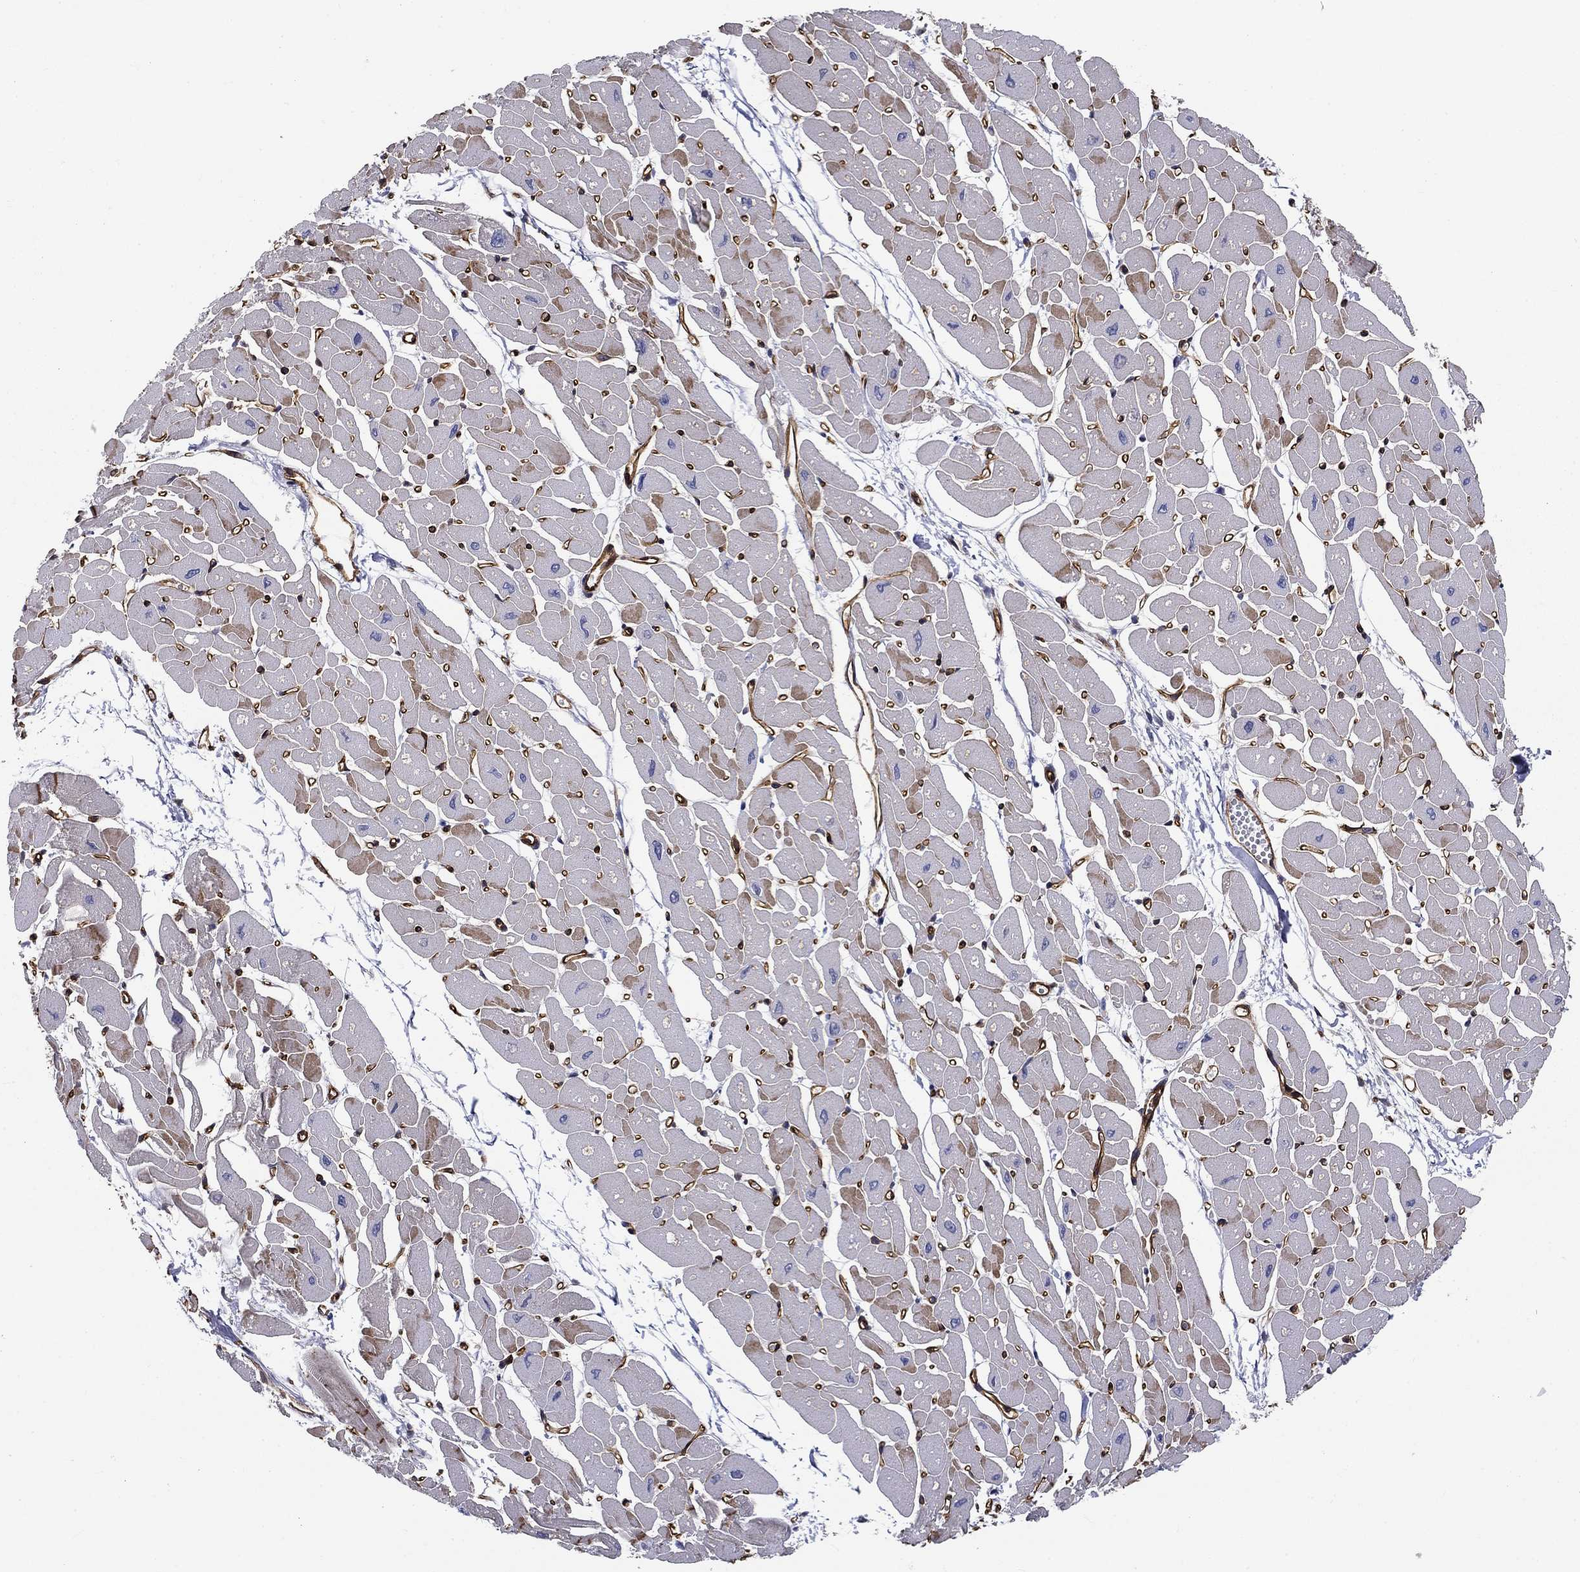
{"staining": {"intensity": "strong", "quantity": "25%-75%", "location": "cytoplasmic/membranous"}, "tissue": "heart muscle", "cell_type": "Cardiomyocytes", "image_type": "normal", "snomed": [{"axis": "morphology", "description": "Normal tissue, NOS"}, {"axis": "topography", "description": "Heart"}], "caption": "Immunohistochemical staining of unremarkable heart muscle shows high levels of strong cytoplasmic/membranous positivity in about 25%-75% of cardiomyocytes.", "gene": "SYNC", "patient": {"sex": "male", "age": 57}}